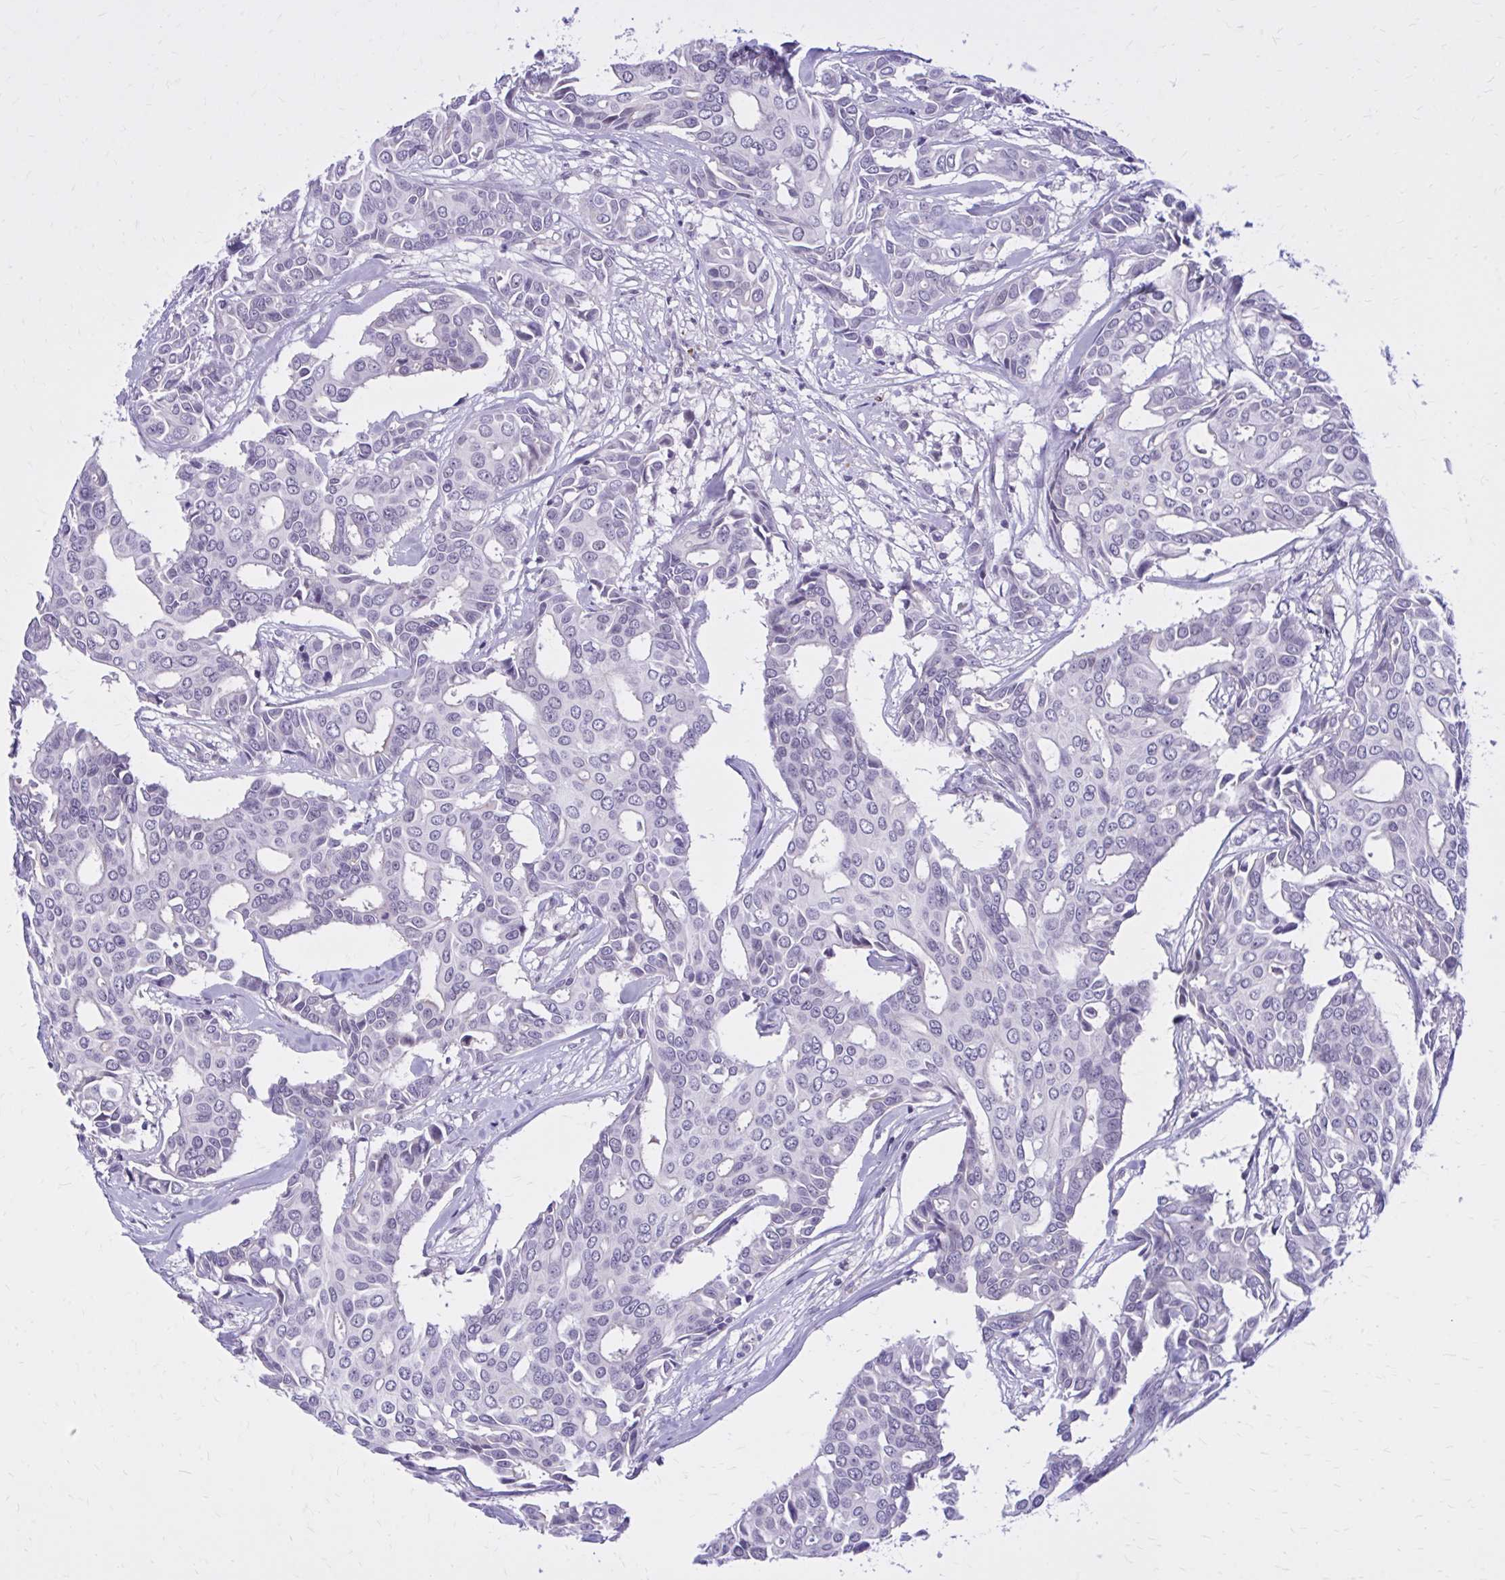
{"staining": {"intensity": "negative", "quantity": "none", "location": "none"}, "tissue": "breast cancer", "cell_type": "Tumor cells", "image_type": "cancer", "snomed": [{"axis": "morphology", "description": "Duct carcinoma"}, {"axis": "topography", "description": "Breast"}], "caption": "This is an immunohistochemistry photomicrograph of infiltrating ductal carcinoma (breast). There is no expression in tumor cells.", "gene": "ZBTB25", "patient": {"sex": "female", "age": 54}}